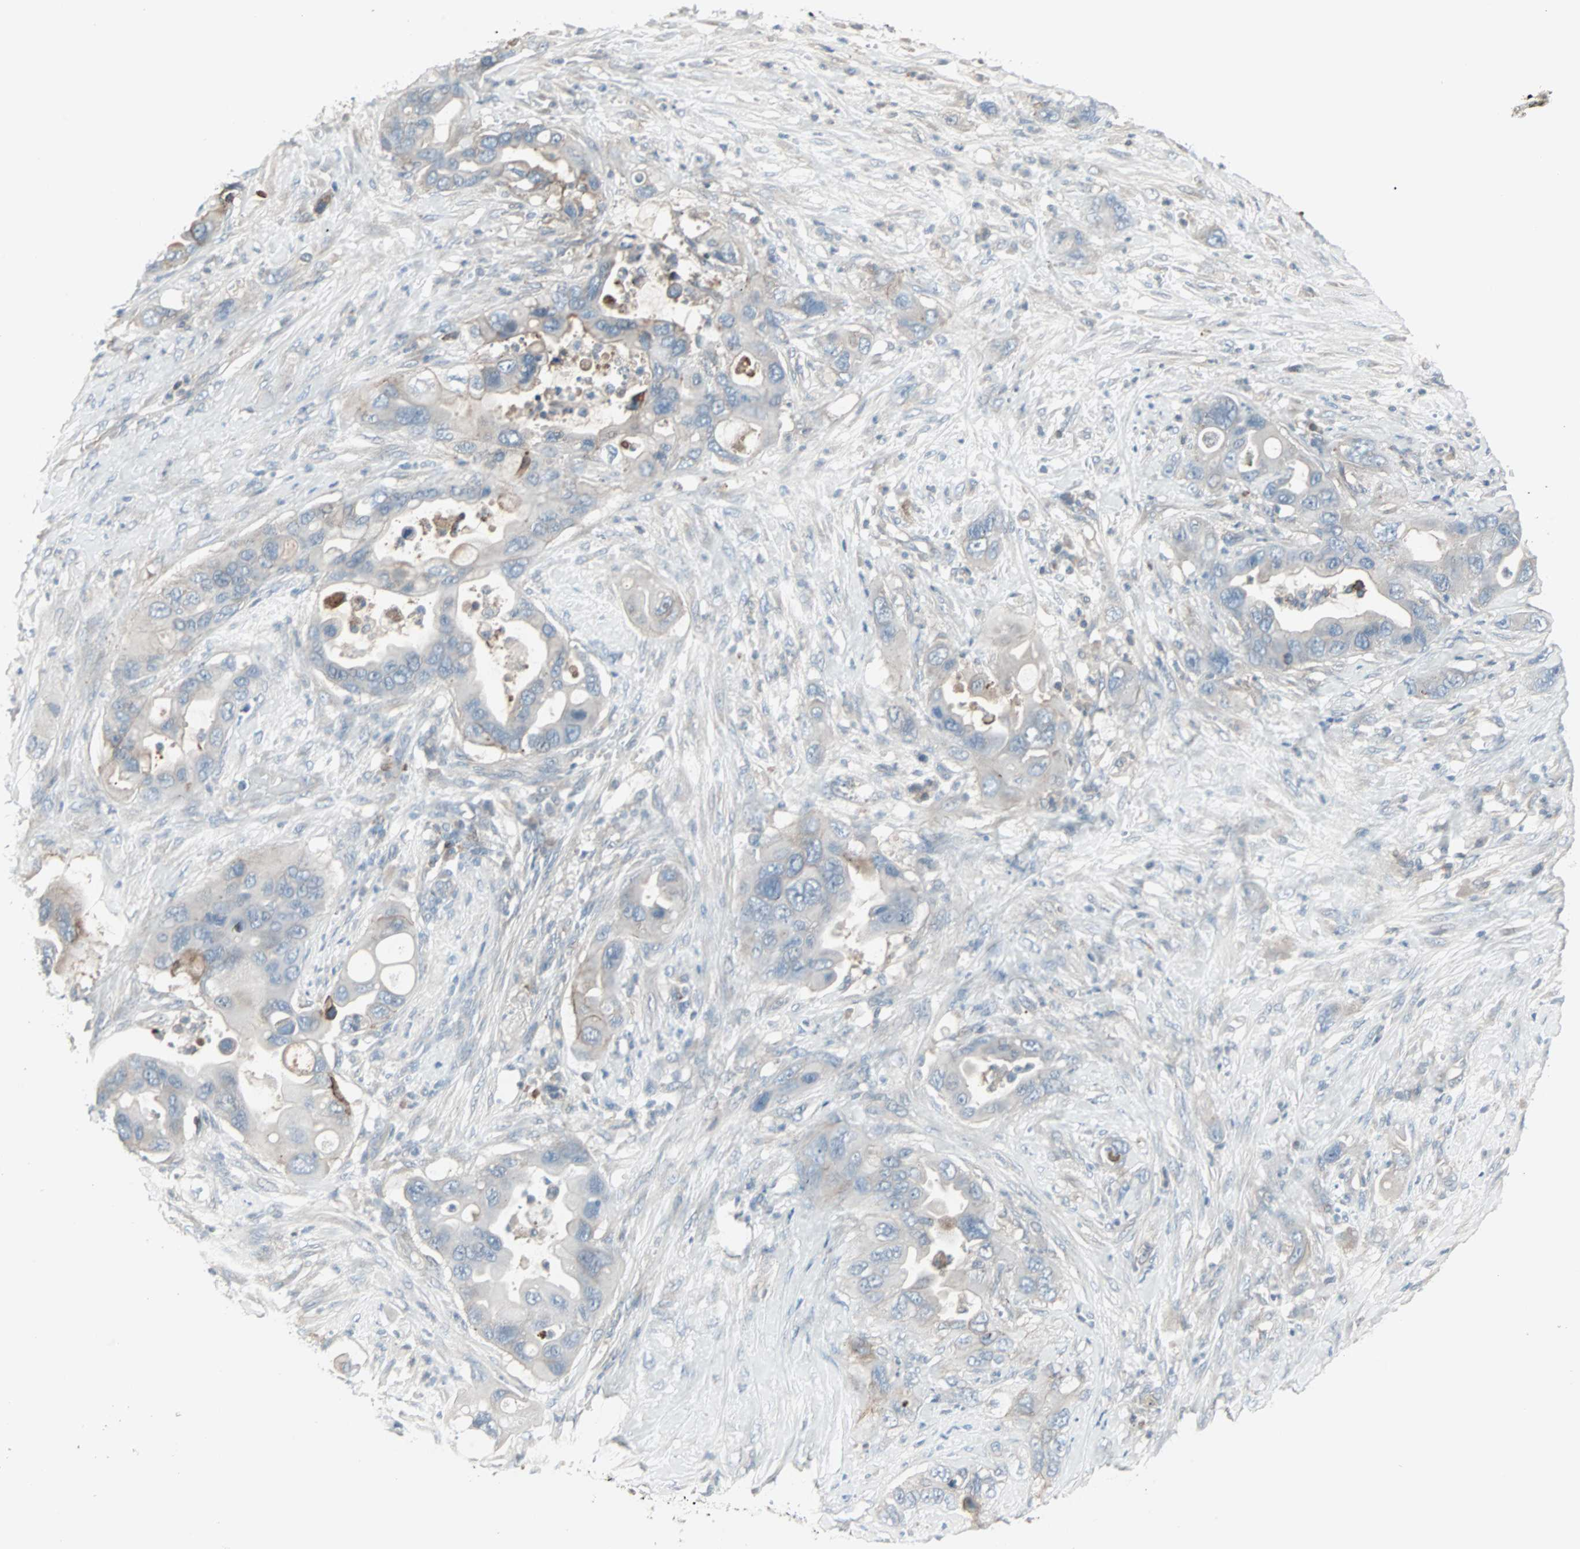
{"staining": {"intensity": "weak", "quantity": "<25%", "location": "cytoplasmic/membranous"}, "tissue": "pancreatic cancer", "cell_type": "Tumor cells", "image_type": "cancer", "snomed": [{"axis": "morphology", "description": "Adenocarcinoma, NOS"}, {"axis": "topography", "description": "Pancreas"}], "caption": "The IHC photomicrograph has no significant positivity in tumor cells of pancreatic cancer (adenocarcinoma) tissue. (DAB immunohistochemistry (IHC) with hematoxylin counter stain).", "gene": "ZSCAN32", "patient": {"sex": "female", "age": 71}}